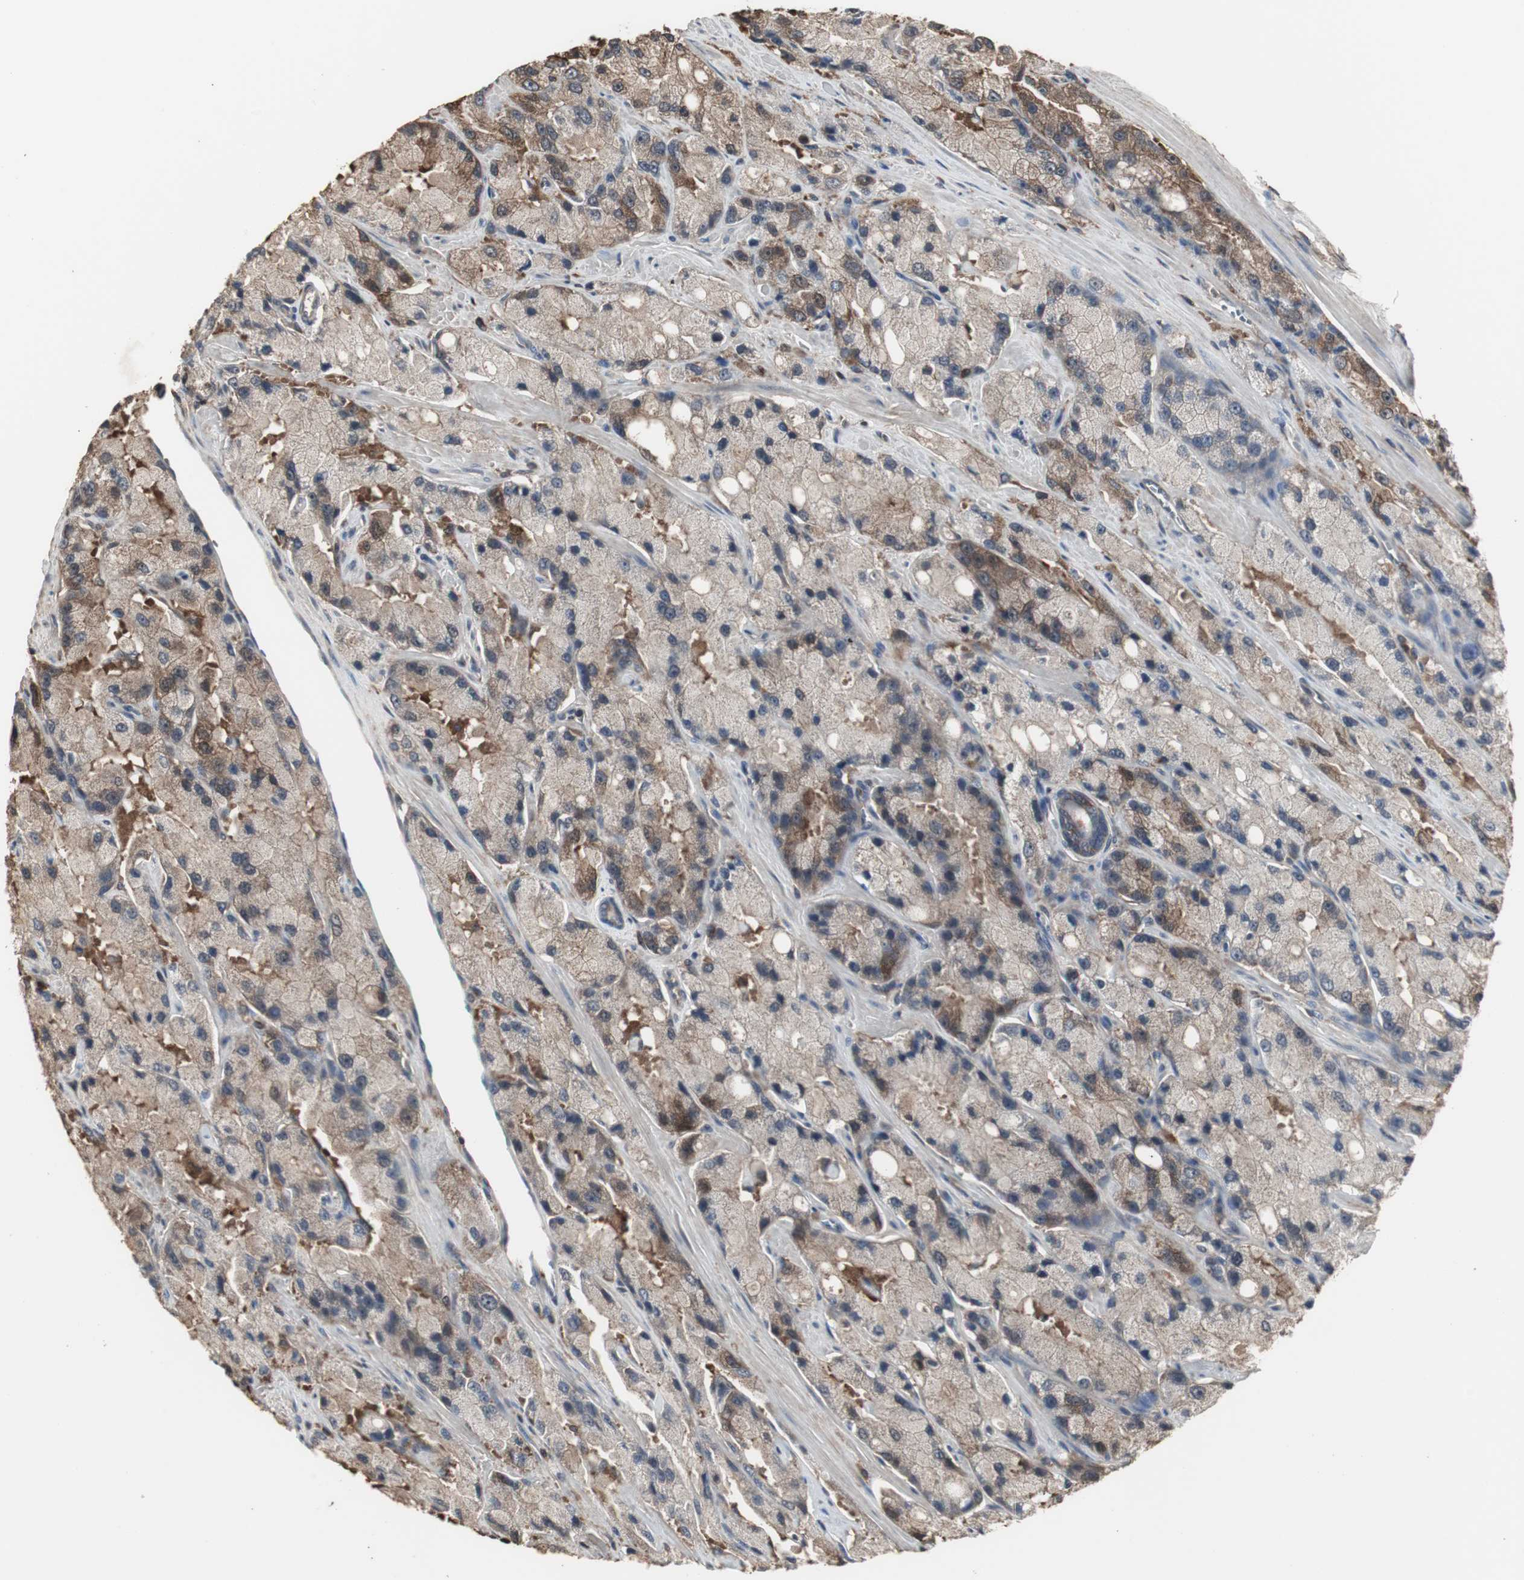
{"staining": {"intensity": "moderate", "quantity": "25%-75%", "location": "cytoplasmic/membranous"}, "tissue": "prostate cancer", "cell_type": "Tumor cells", "image_type": "cancer", "snomed": [{"axis": "morphology", "description": "Adenocarcinoma, High grade"}, {"axis": "topography", "description": "Prostate"}], "caption": "Immunohistochemistry (IHC) of human prostate high-grade adenocarcinoma displays medium levels of moderate cytoplasmic/membranous staining in approximately 25%-75% of tumor cells.", "gene": "HPRT1", "patient": {"sex": "male", "age": 58}}